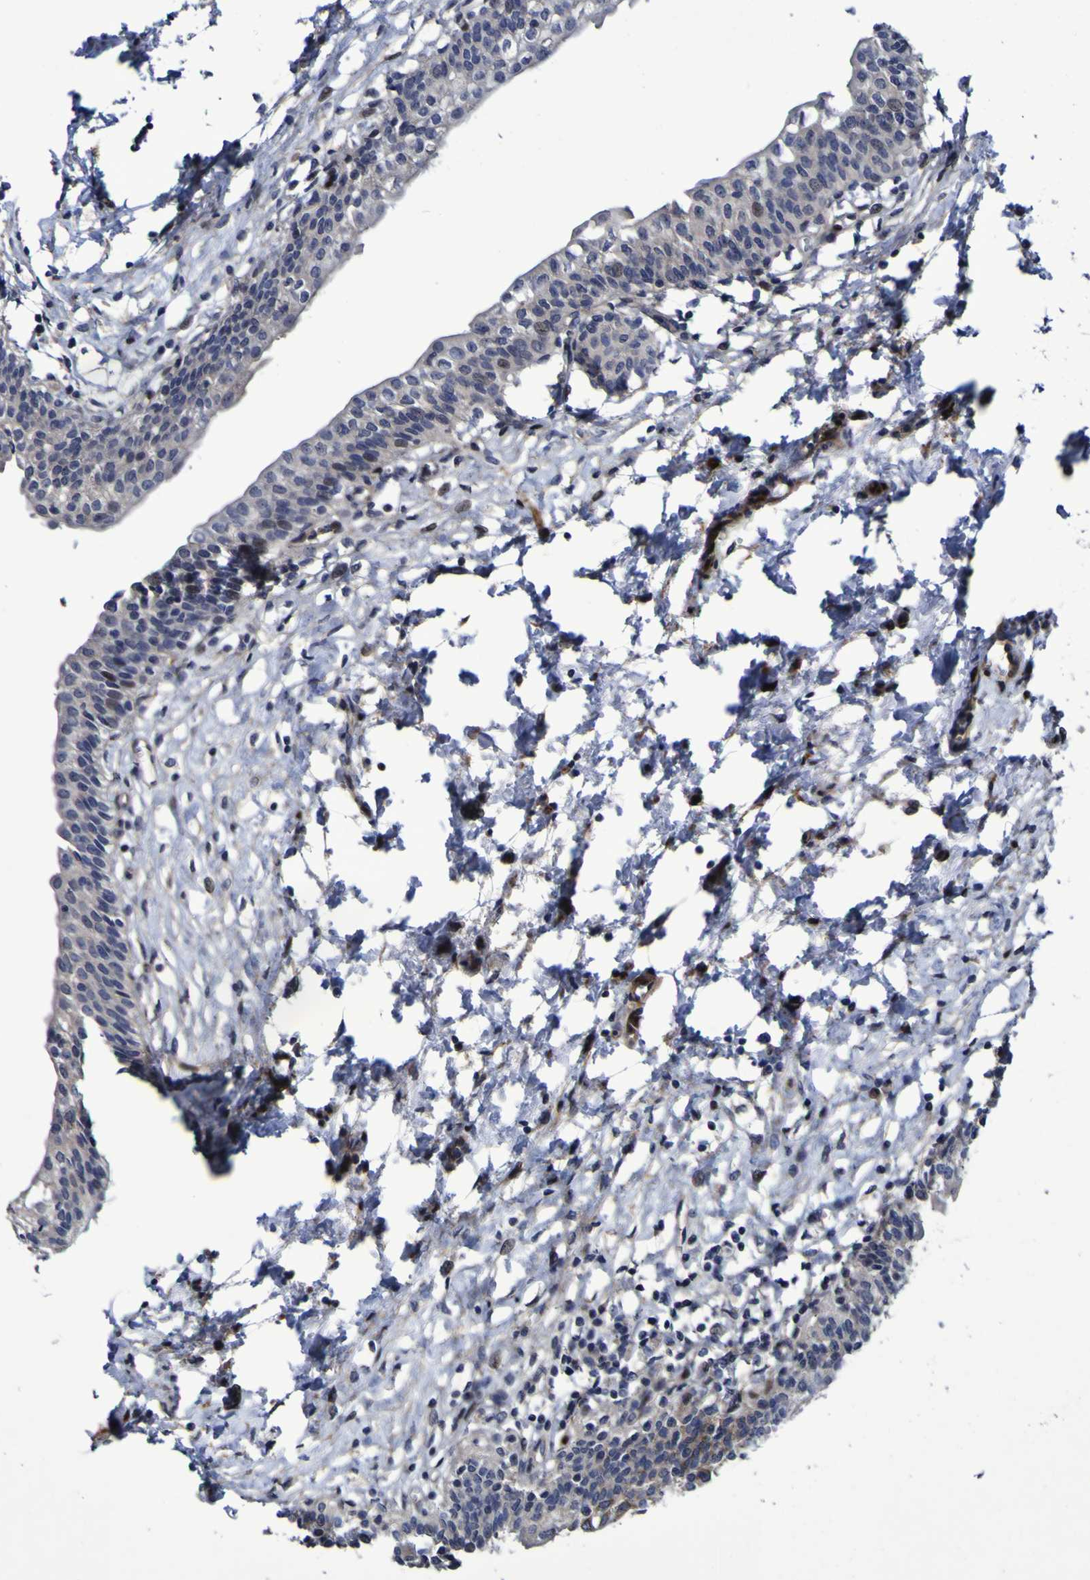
{"staining": {"intensity": "moderate", "quantity": "25%-75%", "location": "cytoplasmic/membranous,nuclear"}, "tissue": "urinary bladder", "cell_type": "Urothelial cells", "image_type": "normal", "snomed": [{"axis": "morphology", "description": "Normal tissue, NOS"}, {"axis": "topography", "description": "Urinary bladder"}], "caption": "A medium amount of moderate cytoplasmic/membranous,nuclear positivity is present in about 25%-75% of urothelial cells in normal urinary bladder.", "gene": "MGLL", "patient": {"sex": "male", "age": 55}}